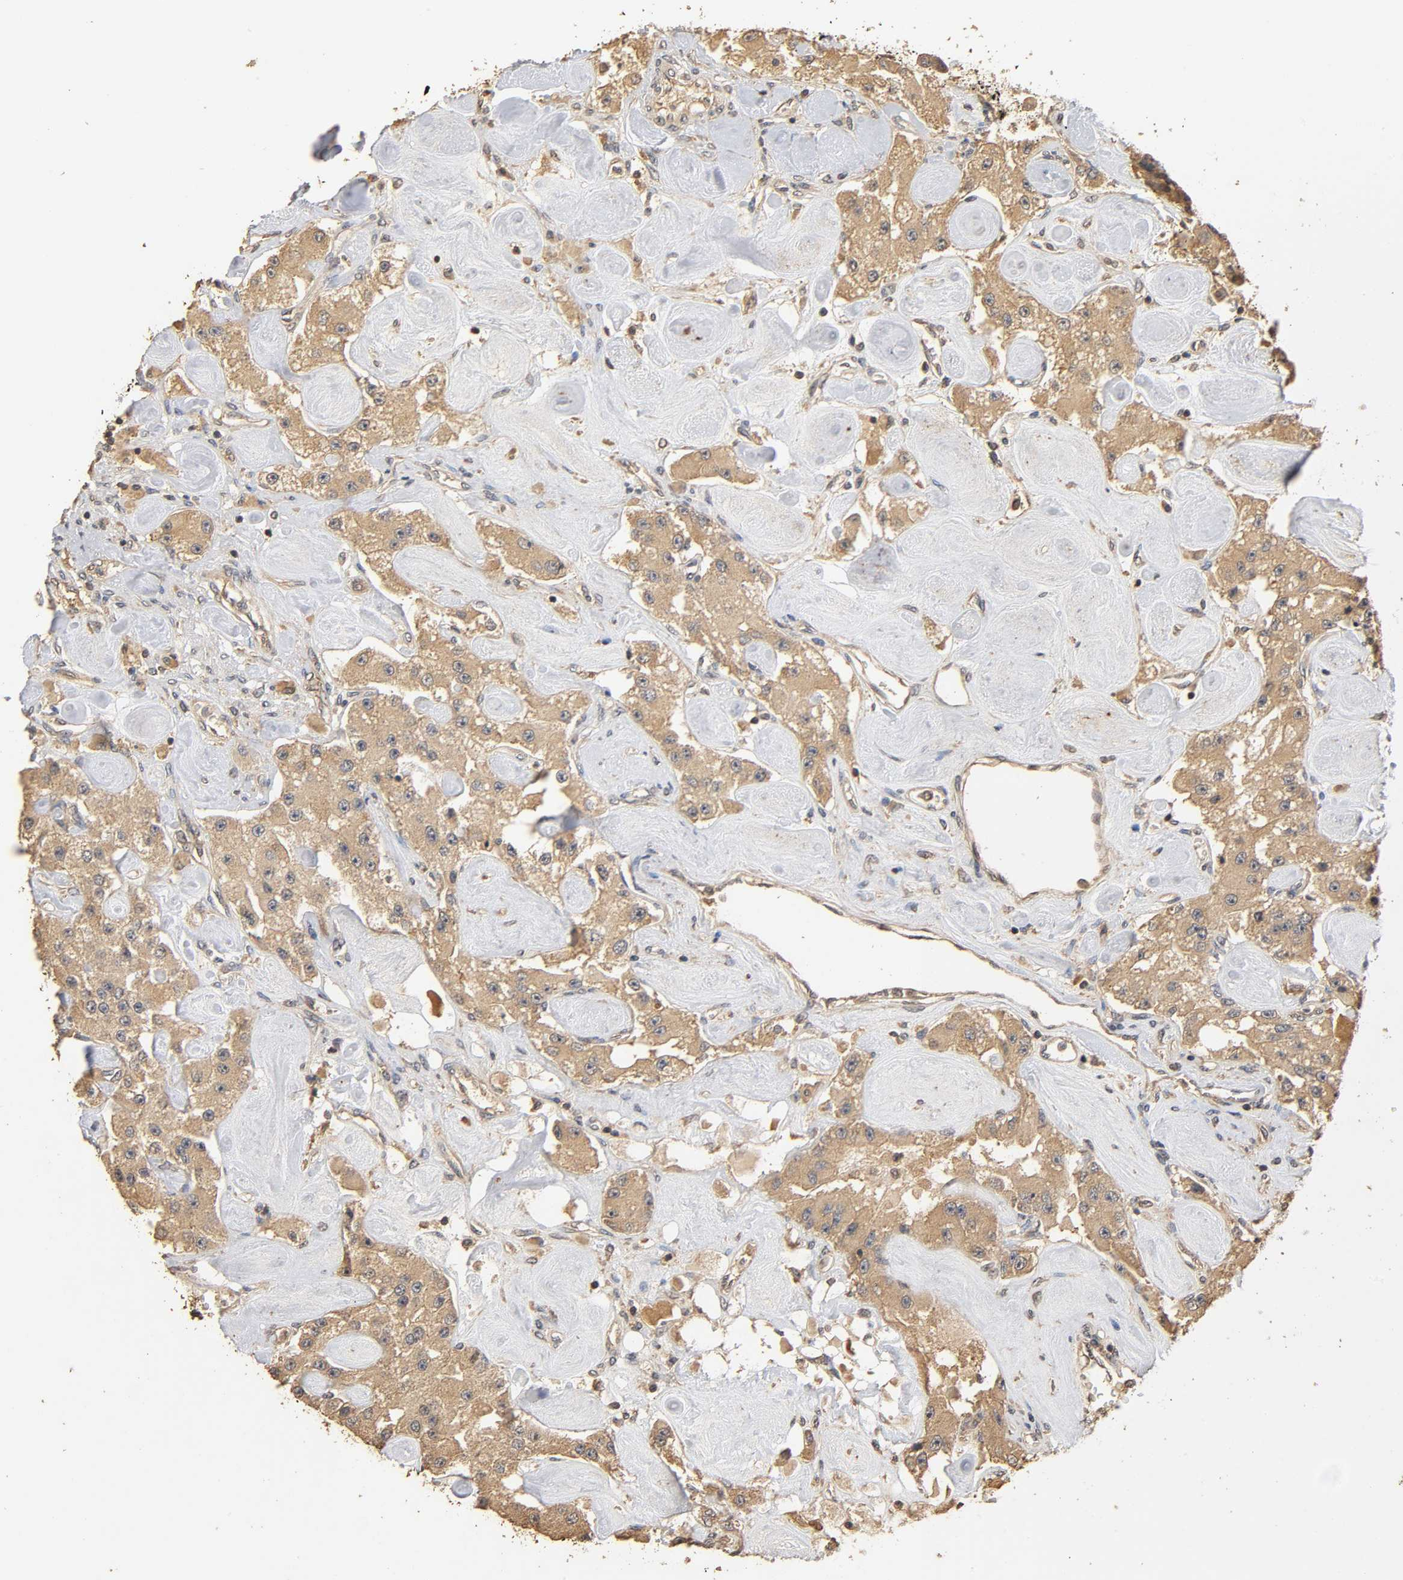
{"staining": {"intensity": "weak", "quantity": ">75%", "location": "cytoplasmic/membranous"}, "tissue": "carcinoid", "cell_type": "Tumor cells", "image_type": "cancer", "snomed": [{"axis": "morphology", "description": "Carcinoid, malignant, NOS"}, {"axis": "topography", "description": "Pancreas"}], "caption": "Immunohistochemical staining of carcinoid shows weak cytoplasmic/membranous protein positivity in approximately >75% of tumor cells.", "gene": "ARHGEF7", "patient": {"sex": "male", "age": 41}}